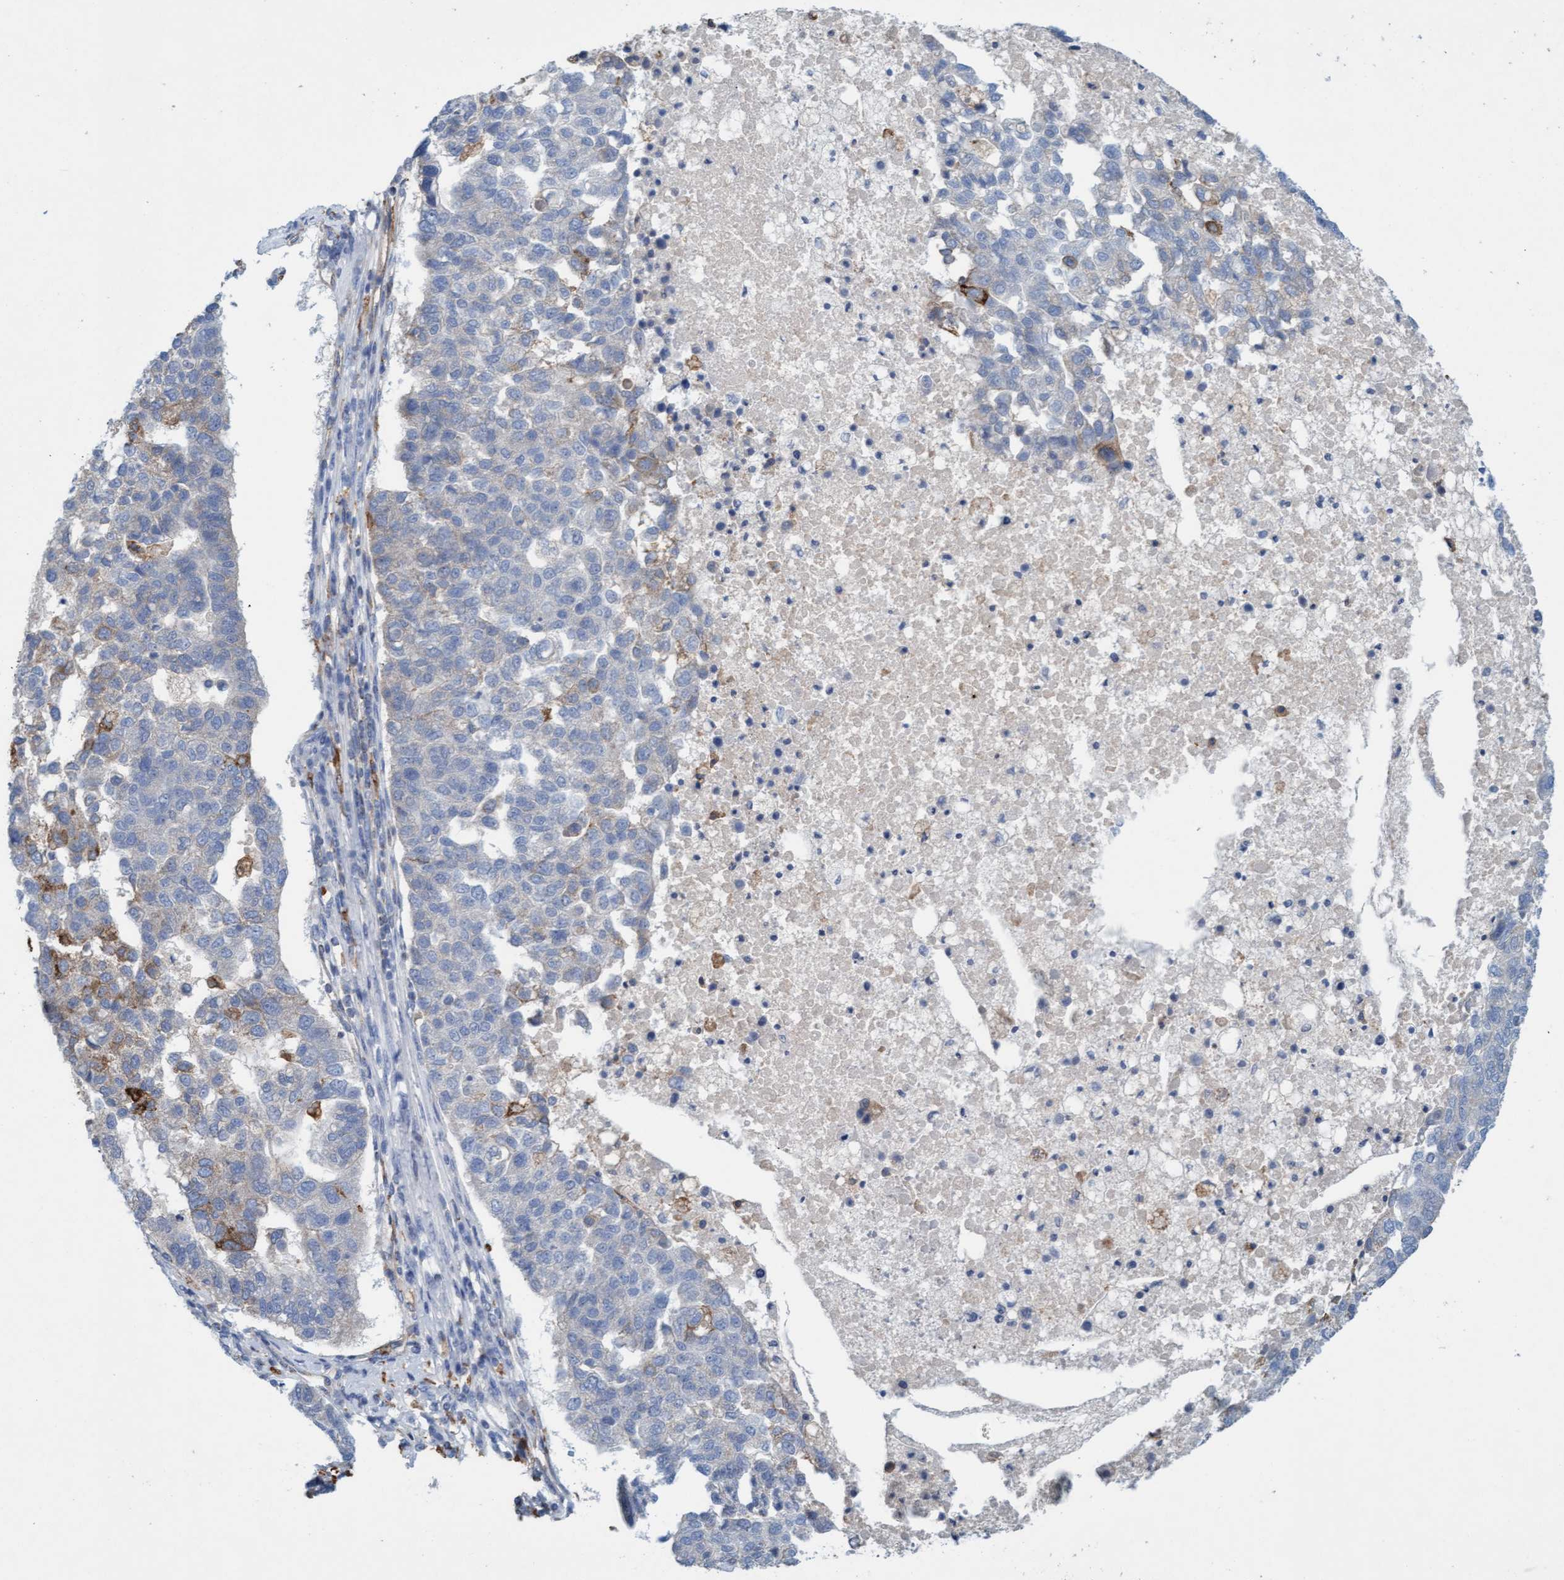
{"staining": {"intensity": "moderate", "quantity": "<25%", "location": "cytoplasmic/membranous"}, "tissue": "pancreatic cancer", "cell_type": "Tumor cells", "image_type": "cancer", "snomed": [{"axis": "morphology", "description": "Adenocarcinoma, NOS"}, {"axis": "topography", "description": "Pancreas"}], "caption": "IHC of human pancreatic cancer (adenocarcinoma) reveals low levels of moderate cytoplasmic/membranous staining in about <25% of tumor cells. The protein is shown in brown color, while the nuclei are stained blue.", "gene": "SIGIRR", "patient": {"sex": "female", "age": 61}}